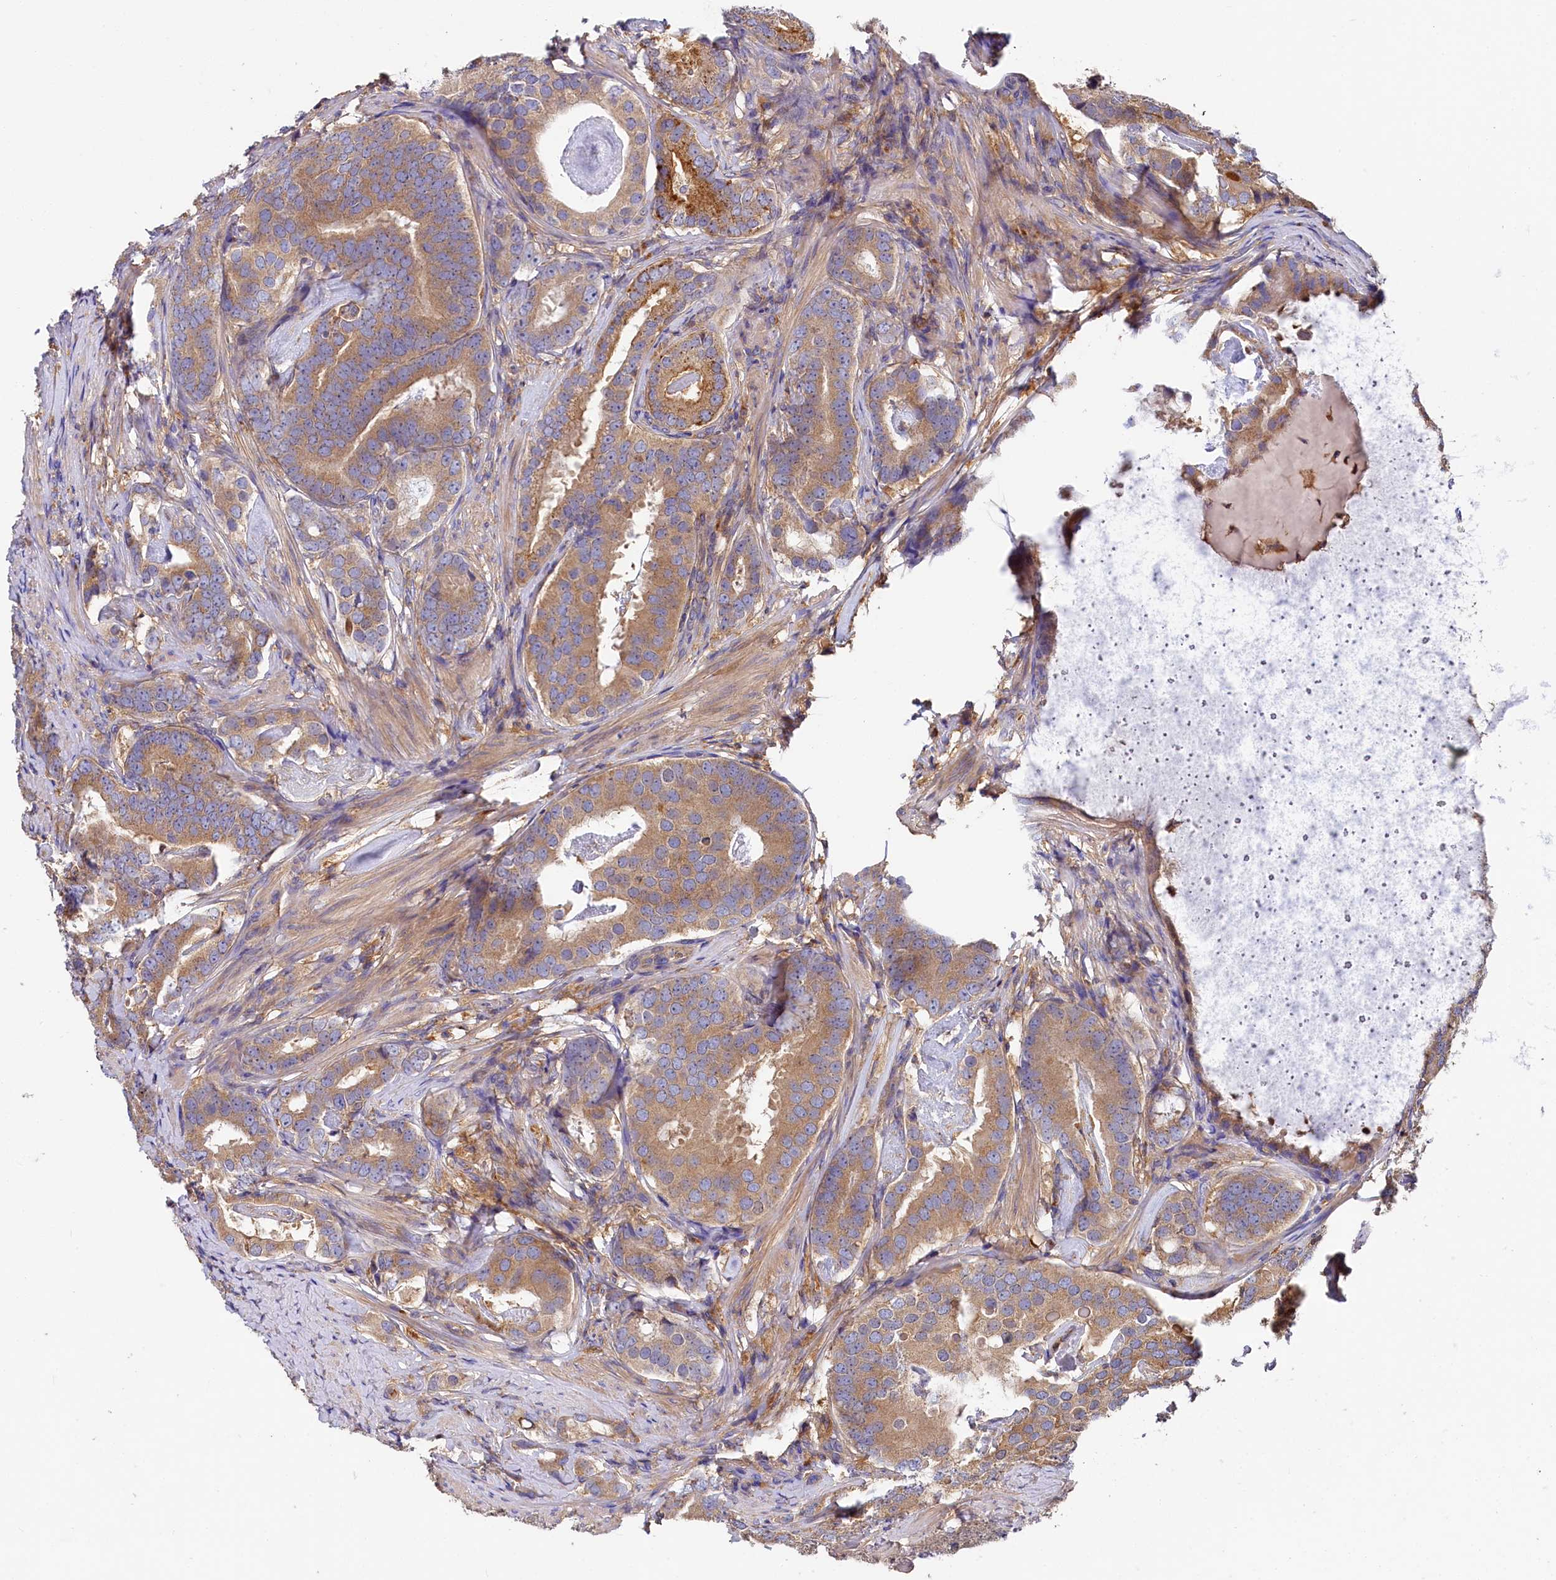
{"staining": {"intensity": "moderate", "quantity": ">75%", "location": "cytoplasmic/membranous"}, "tissue": "prostate cancer", "cell_type": "Tumor cells", "image_type": "cancer", "snomed": [{"axis": "morphology", "description": "Adenocarcinoma, Low grade"}, {"axis": "topography", "description": "Prostate"}], "caption": "This micrograph shows IHC staining of human prostate cancer, with medium moderate cytoplasmic/membranous staining in approximately >75% of tumor cells.", "gene": "PPIP5K1", "patient": {"sex": "male", "age": 71}}